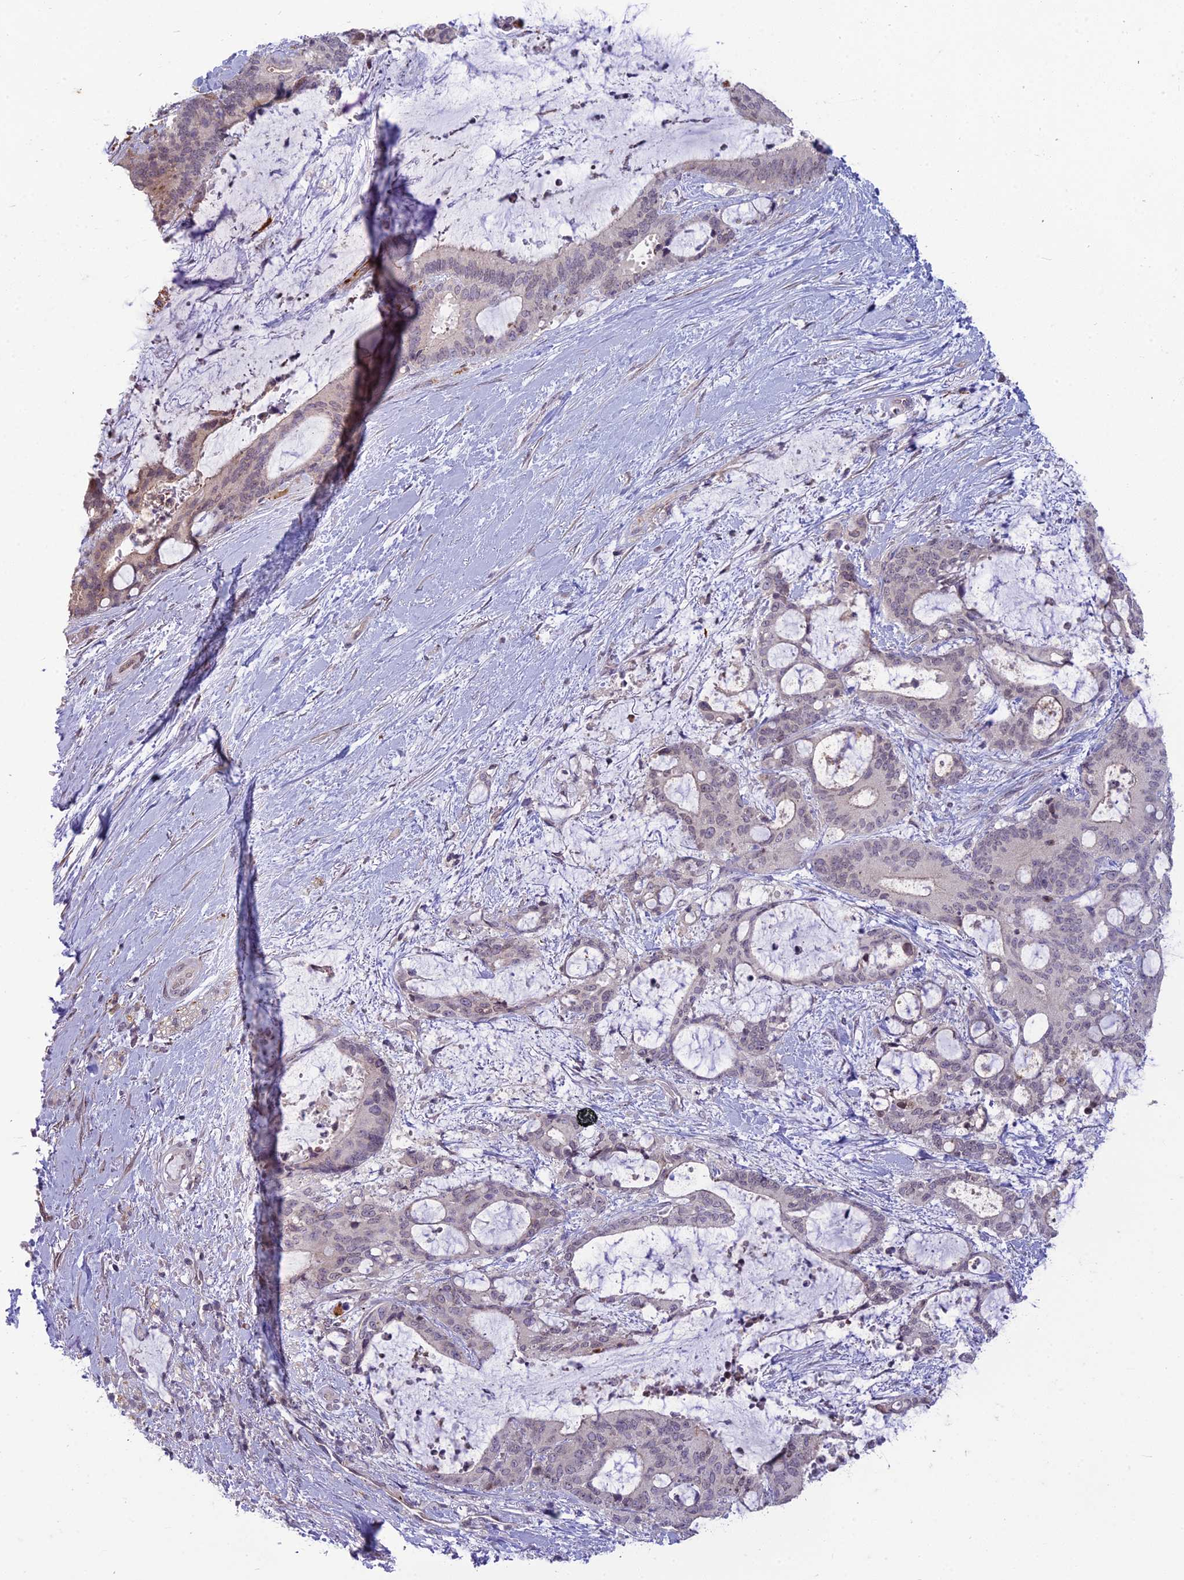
{"staining": {"intensity": "negative", "quantity": "none", "location": "none"}, "tissue": "liver cancer", "cell_type": "Tumor cells", "image_type": "cancer", "snomed": [{"axis": "morphology", "description": "Normal tissue, NOS"}, {"axis": "morphology", "description": "Cholangiocarcinoma"}, {"axis": "topography", "description": "Liver"}, {"axis": "topography", "description": "Peripheral nerve tissue"}], "caption": "Photomicrograph shows no protein expression in tumor cells of liver cancer (cholangiocarcinoma) tissue.", "gene": "DTX2", "patient": {"sex": "female", "age": 73}}